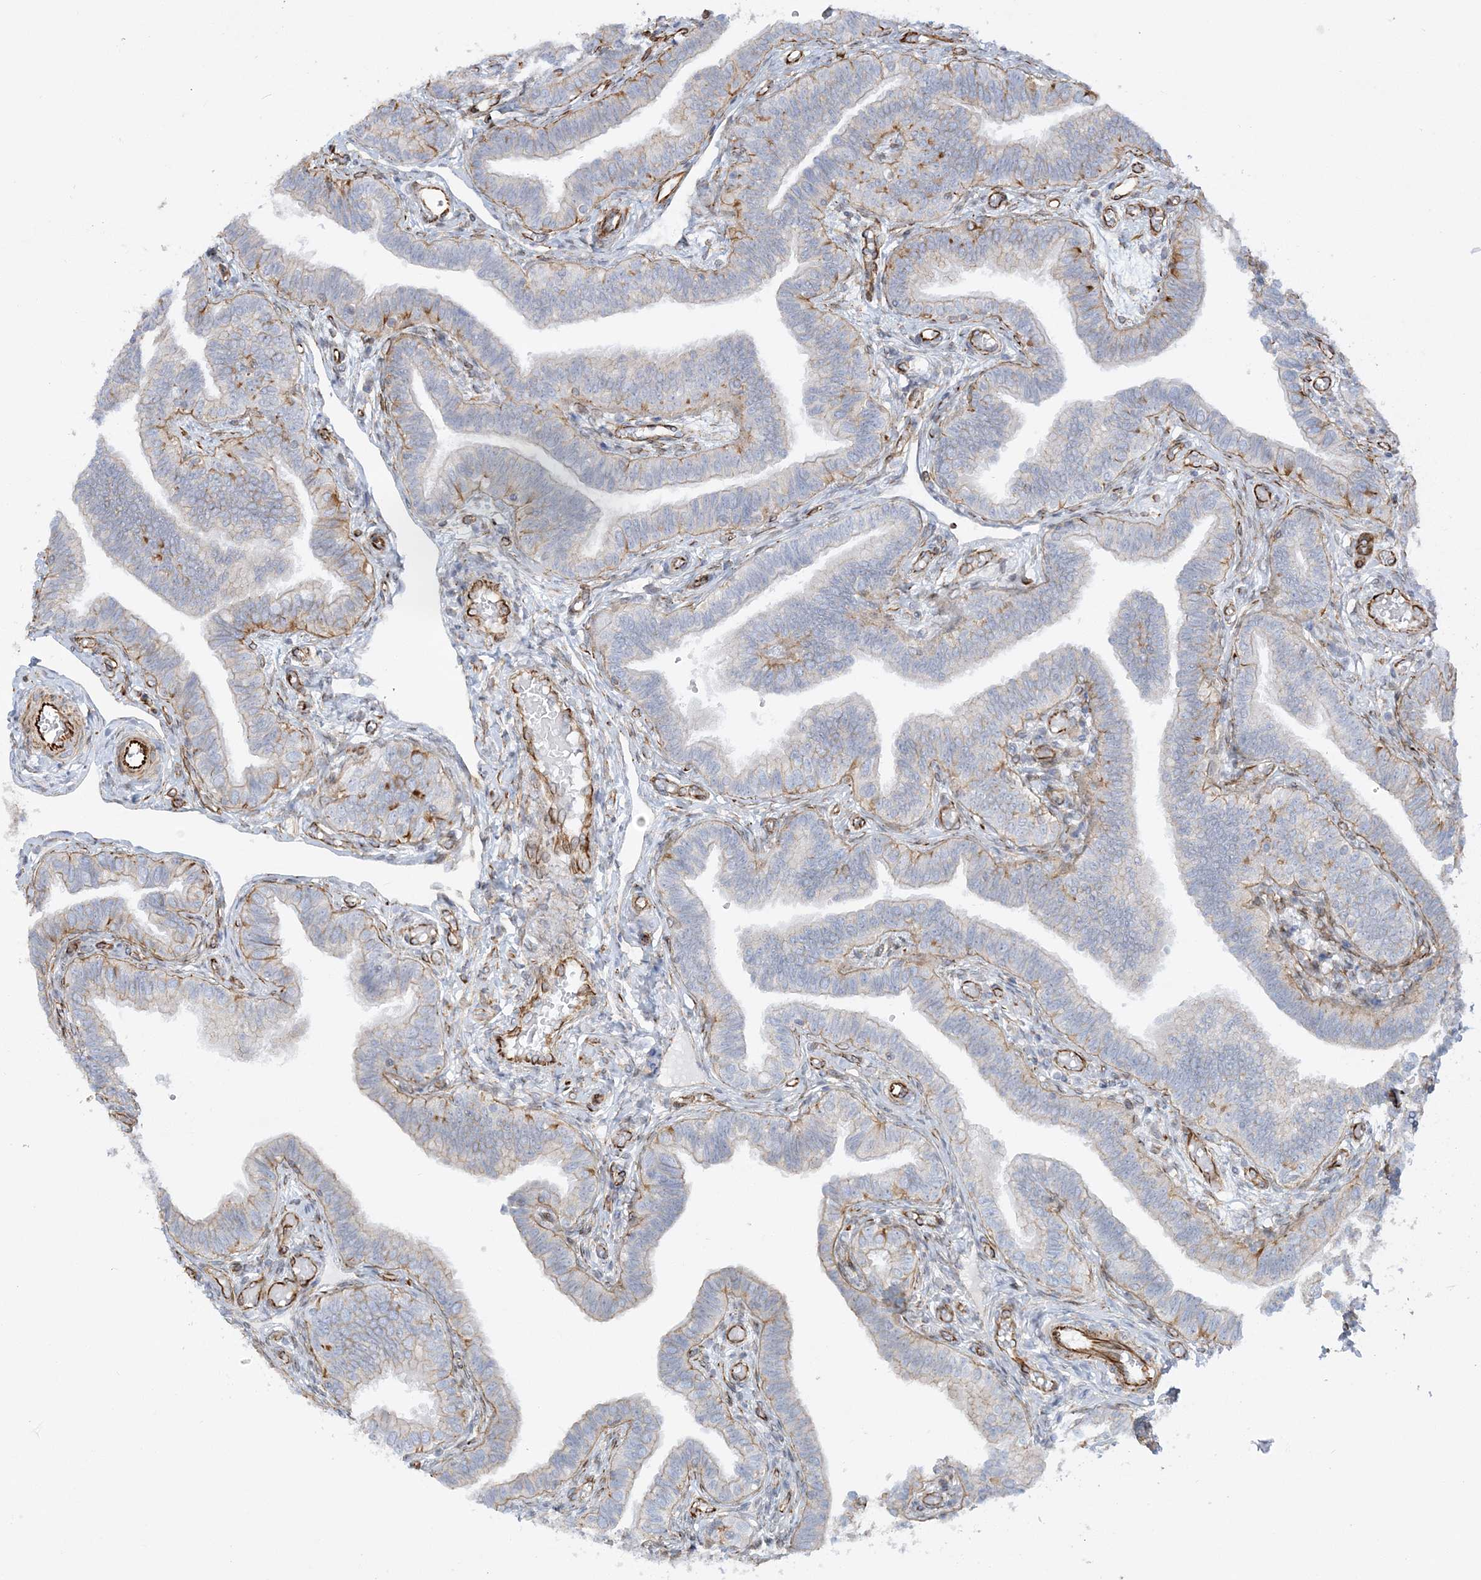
{"staining": {"intensity": "weak", "quantity": "<25%", "location": "cytoplasmic/membranous"}, "tissue": "fallopian tube", "cell_type": "Glandular cells", "image_type": "normal", "snomed": [{"axis": "morphology", "description": "Normal tissue, NOS"}, {"axis": "topography", "description": "Fallopian tube"}], "caption": "The IHC photomicrograph has no significant staining in glandular cells of fallopian tube.", "gene": "SCLT1", "patient": {"sex": "female", "age": 39}}